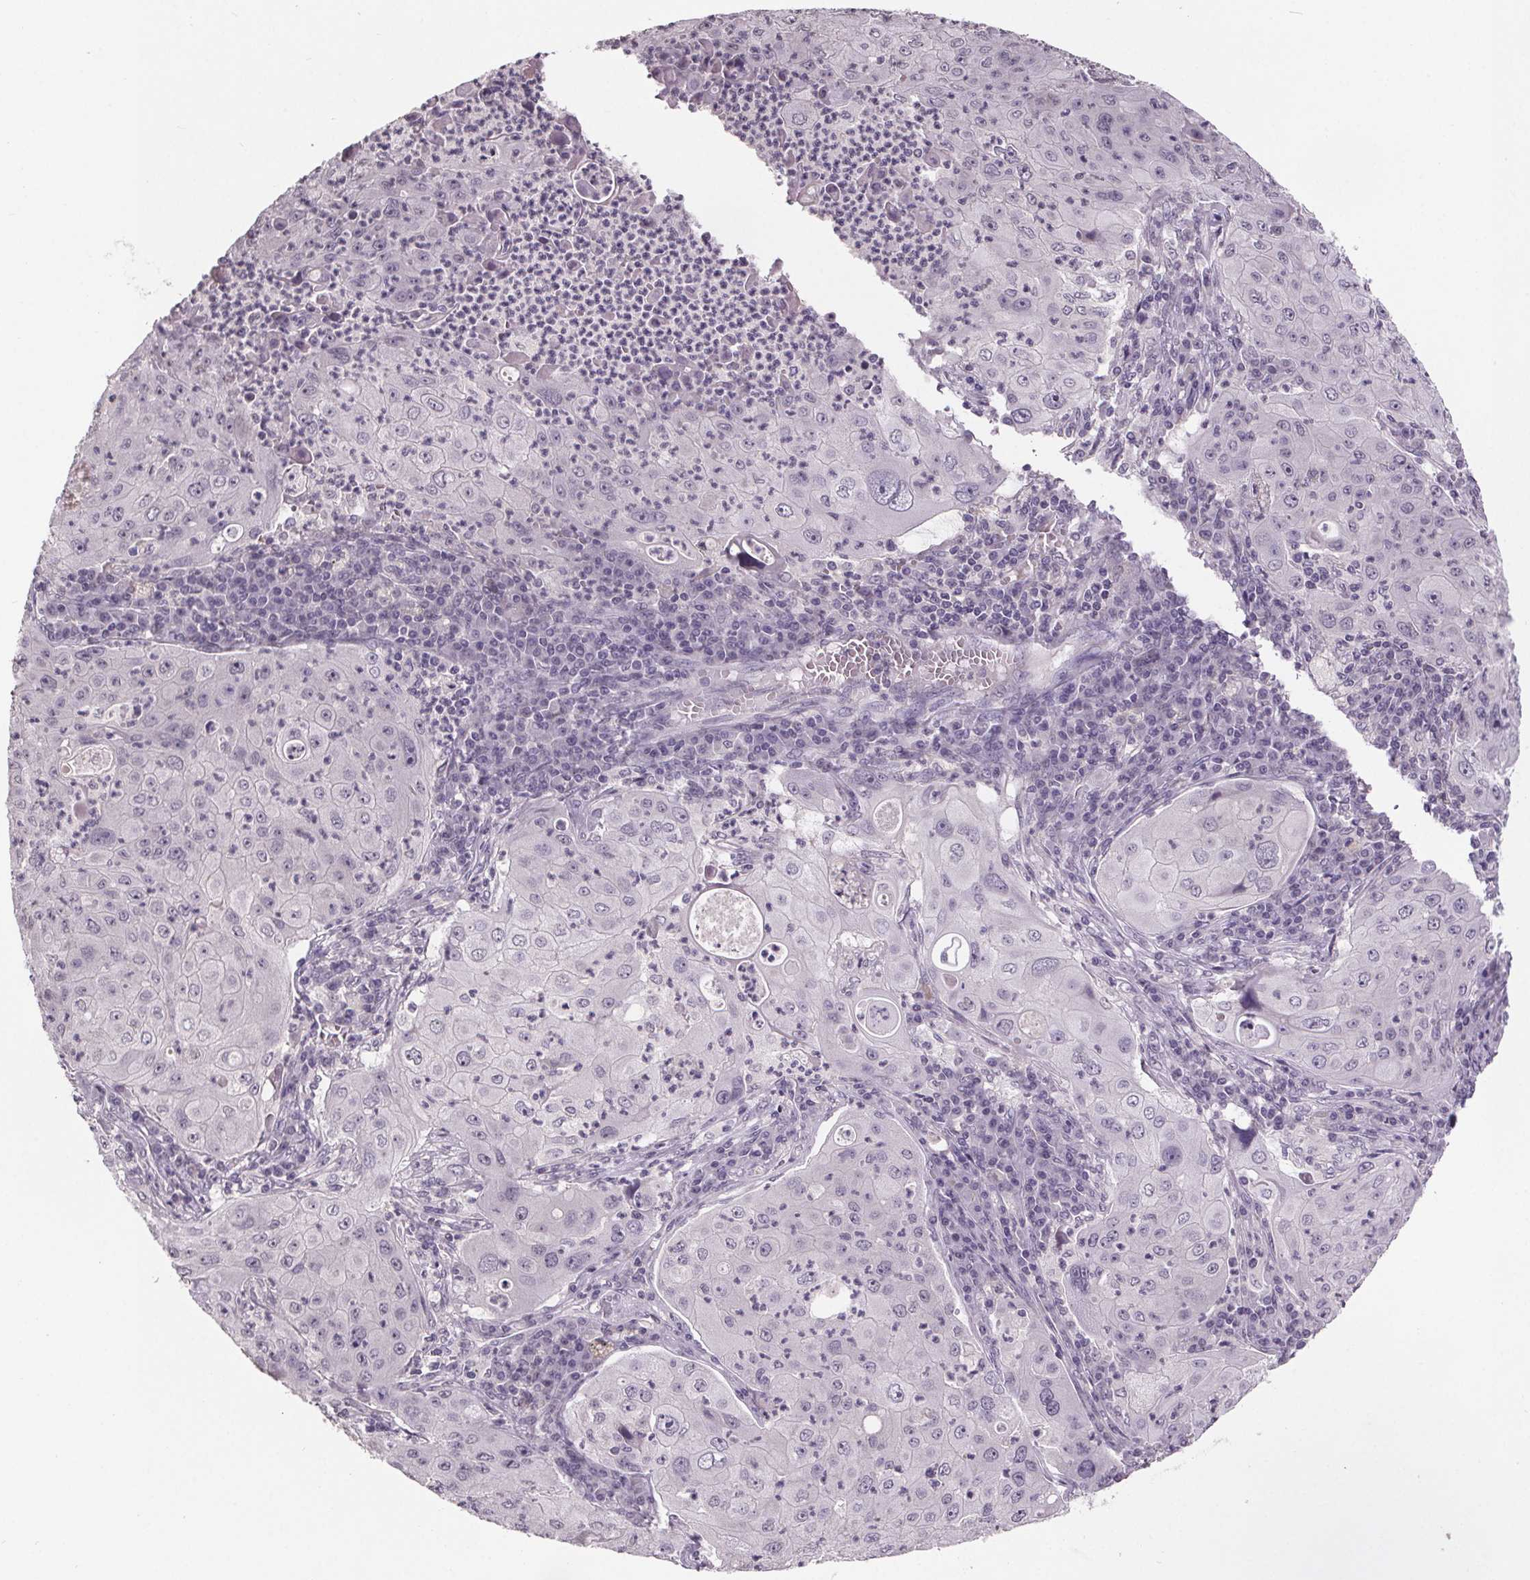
{"staining": {"intensity": "negative", "quantity": "none", "location": "none"}, "tissue": "lung cancer", "cell_type": "Tumor cells", "image_type": "cancer", "snomed": [{"axis": "morphology", "description": "Squamous cell carcinoma, NOS"}, {"axis": "topography", "description": "Lung"}], "caption": "This is an immunohistochemistry (IHC) image of human lung cancer. There is no expression in tumor cells.", "gene": "NKX6-1", "patient": {"sex": "female", "age": 59}}